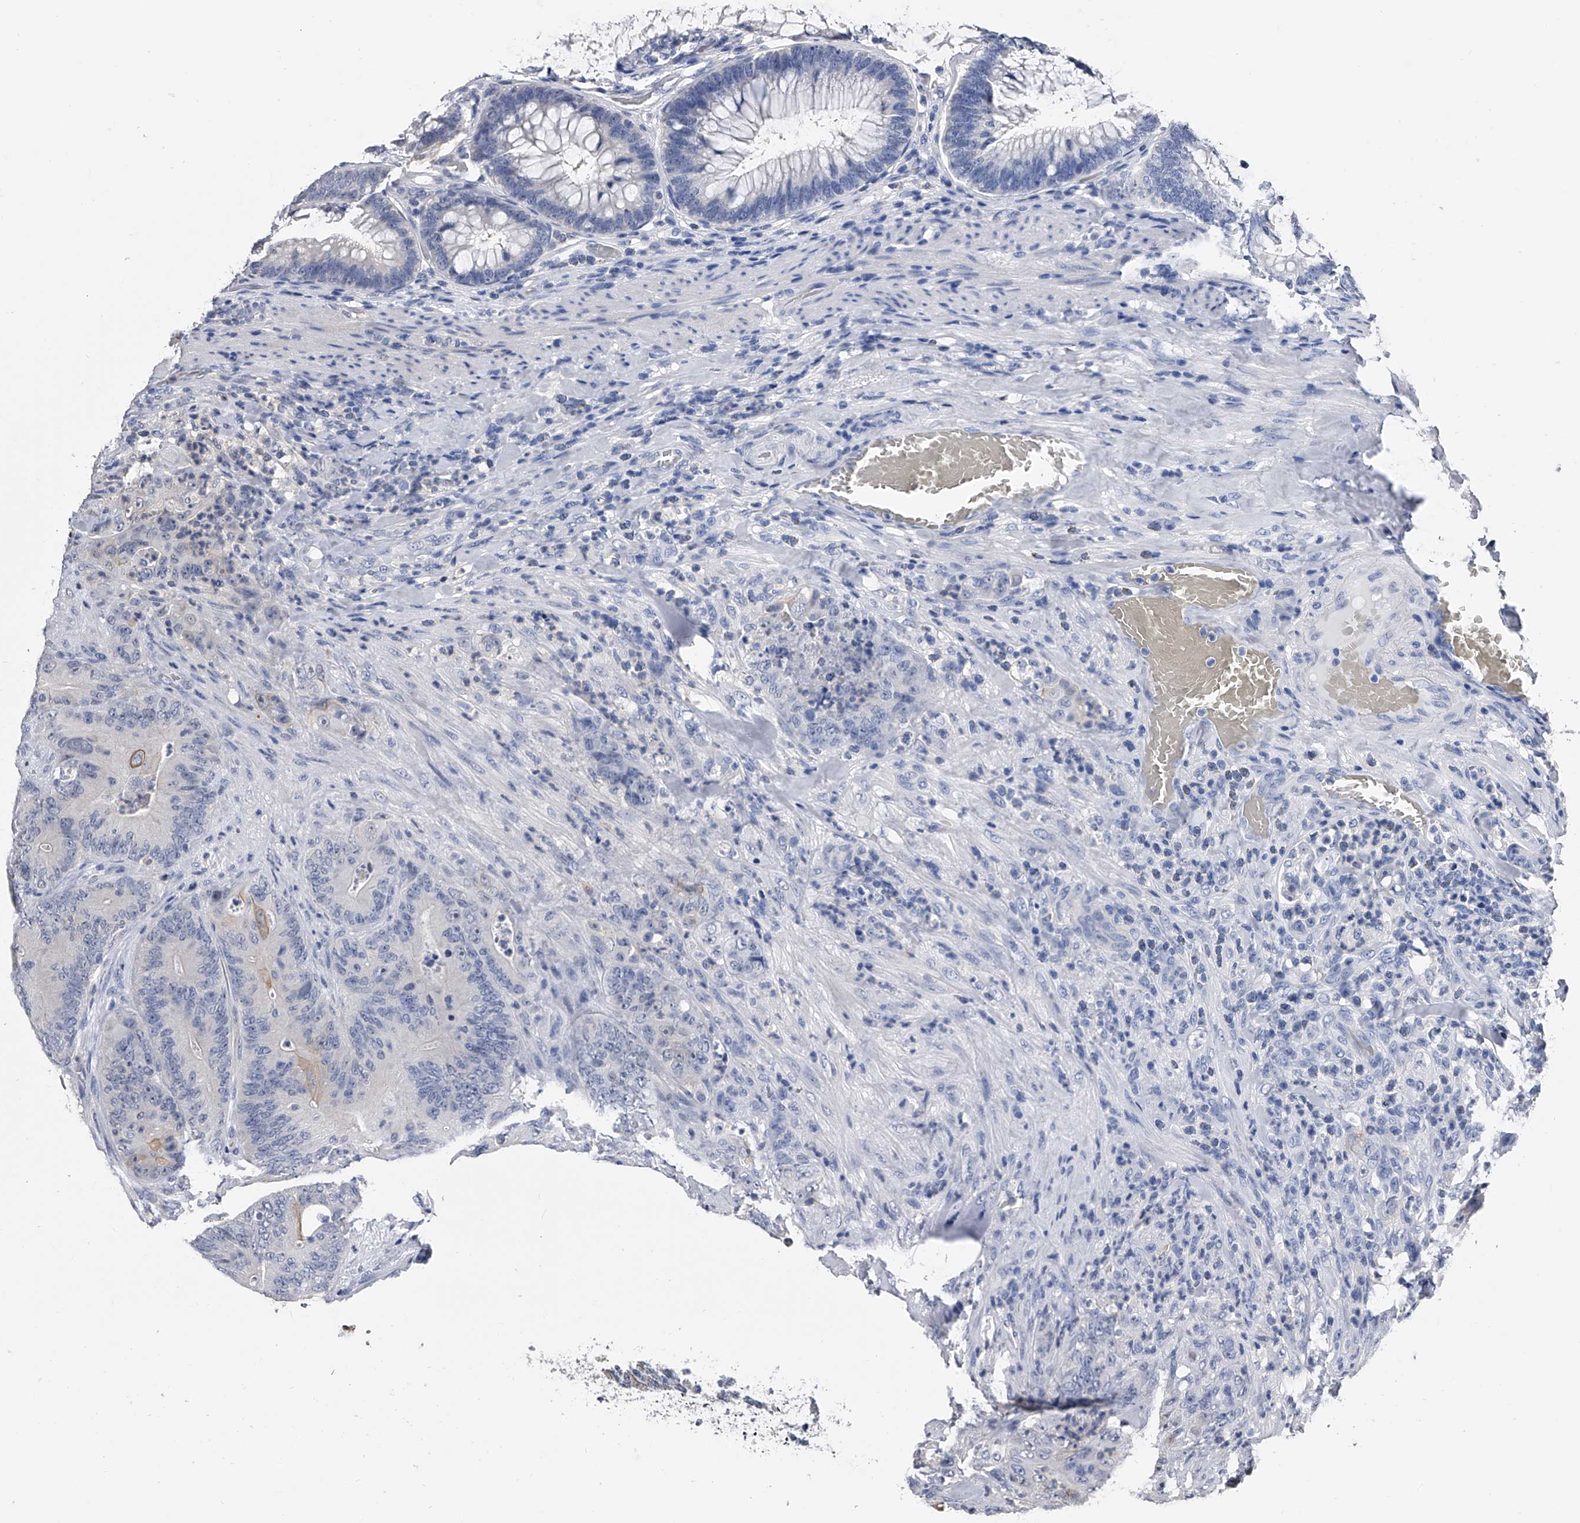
{"staining": {"intensity": "negative", "quantity": "none", "location": "none"}, "tissue": "colorectal cancer", "cell_type": "Tumor cells", "image_type": "cancer", "snomed": [{"axis": "morphology", "description": "Normal tissue, NOS"}, {"axis": "topography", "description": "Colon"}], "caption": "This photomicrograph is of colorectal cancer stained with immunohistochemistry to label a protein in brown with the nuclei are counter-stained blue. There is no staining in tumor cells. Brightfield microscopy of immunohistochemistry (IHC) stained with DAB (brown) and hematoxylin (blue), captured at high magnification.", "gene": "EFCAB7", "patient": {"sex": "female", "age": 82}}